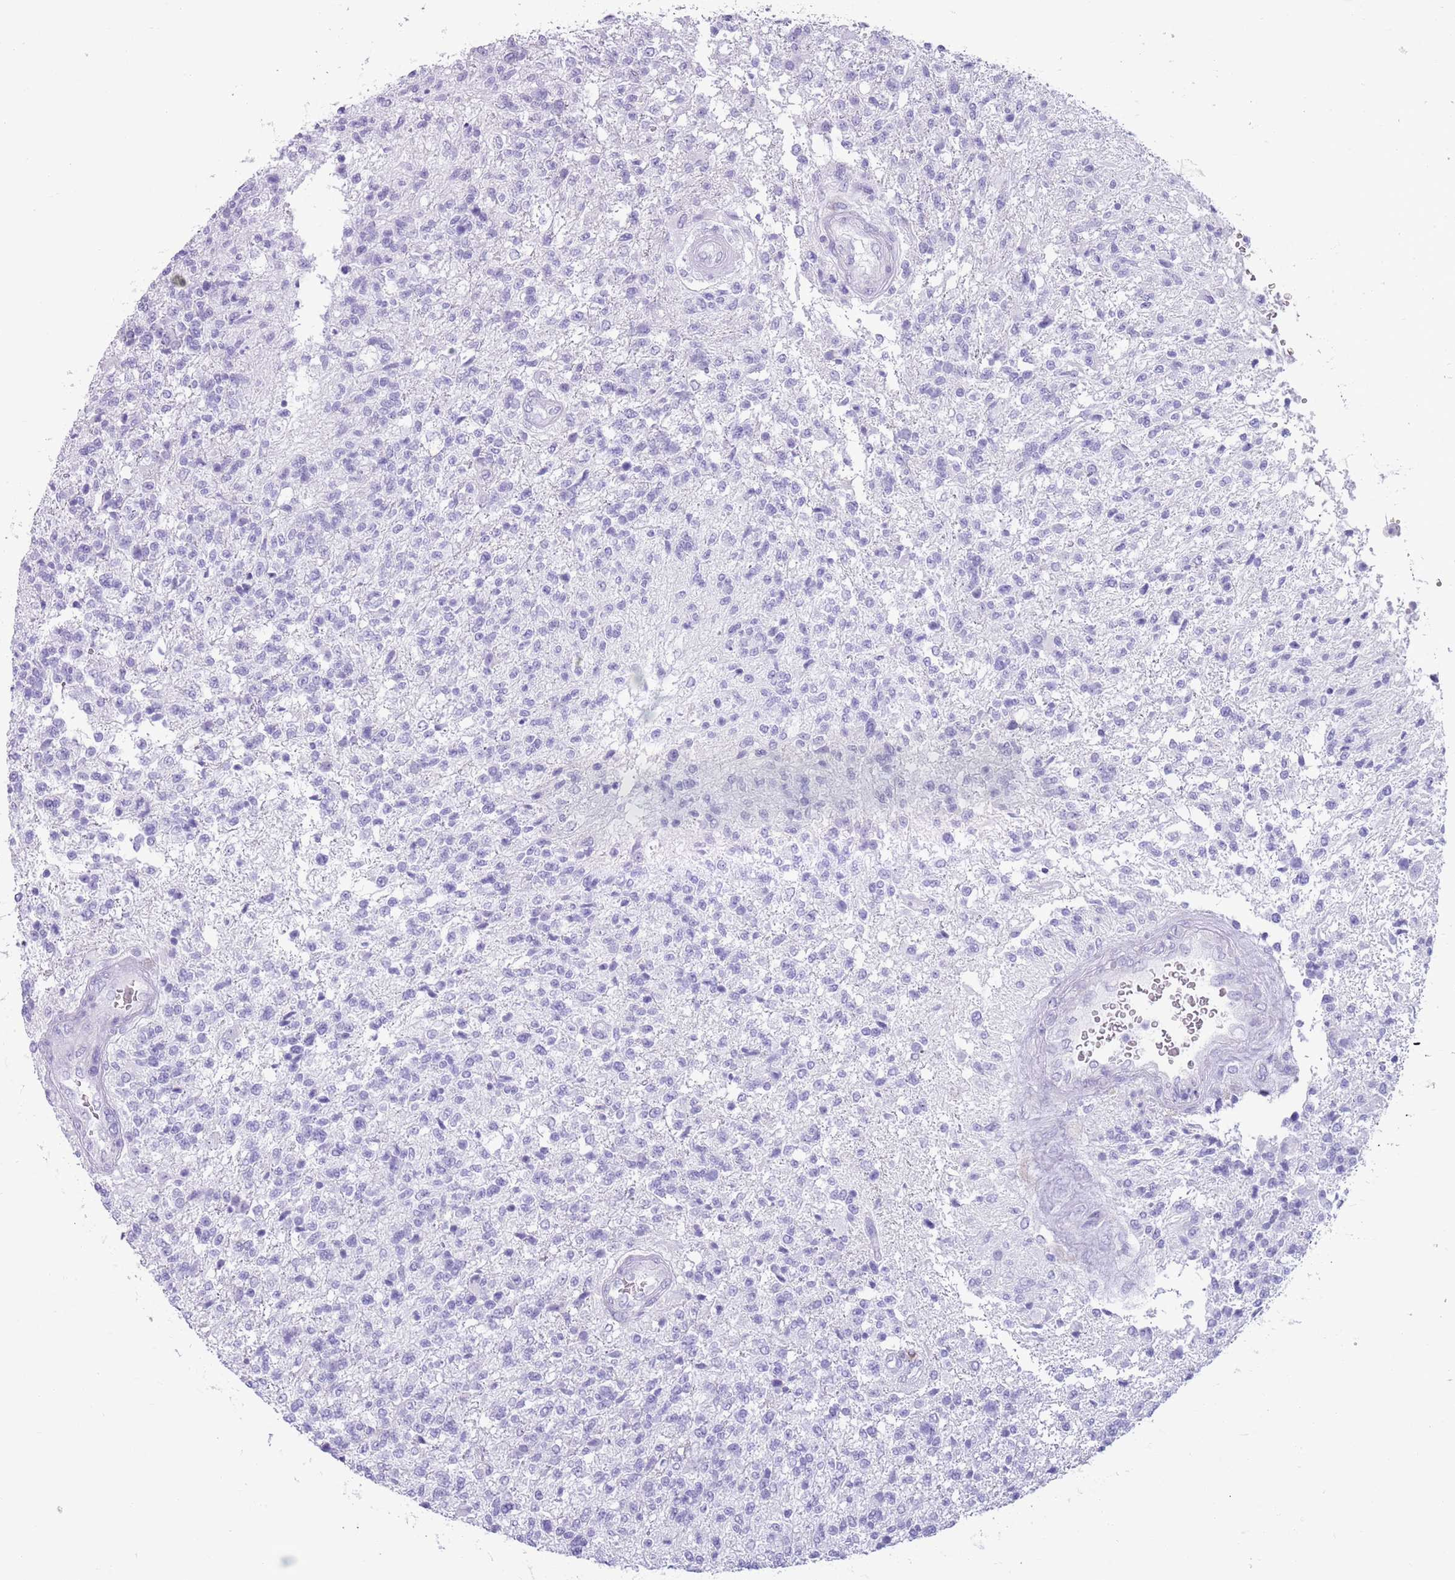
{"staining": {"intensity": "negative", "quantity": "none", "location": "none"}, "tissue": "glioma", "cell_type": "Tumor cells", "image_type": "cancer", "snomed": [{"axis": "morphology", "description": "Glioma, malignant, High grade"}, {"axis": "topography", "description": "Brain"}], "caption": "Immunohistochemical staining of glioma displays no significant positivity in tumor cells.", "gene": "LY6G5B", "patient": {"sex": "male", "age": 56}}